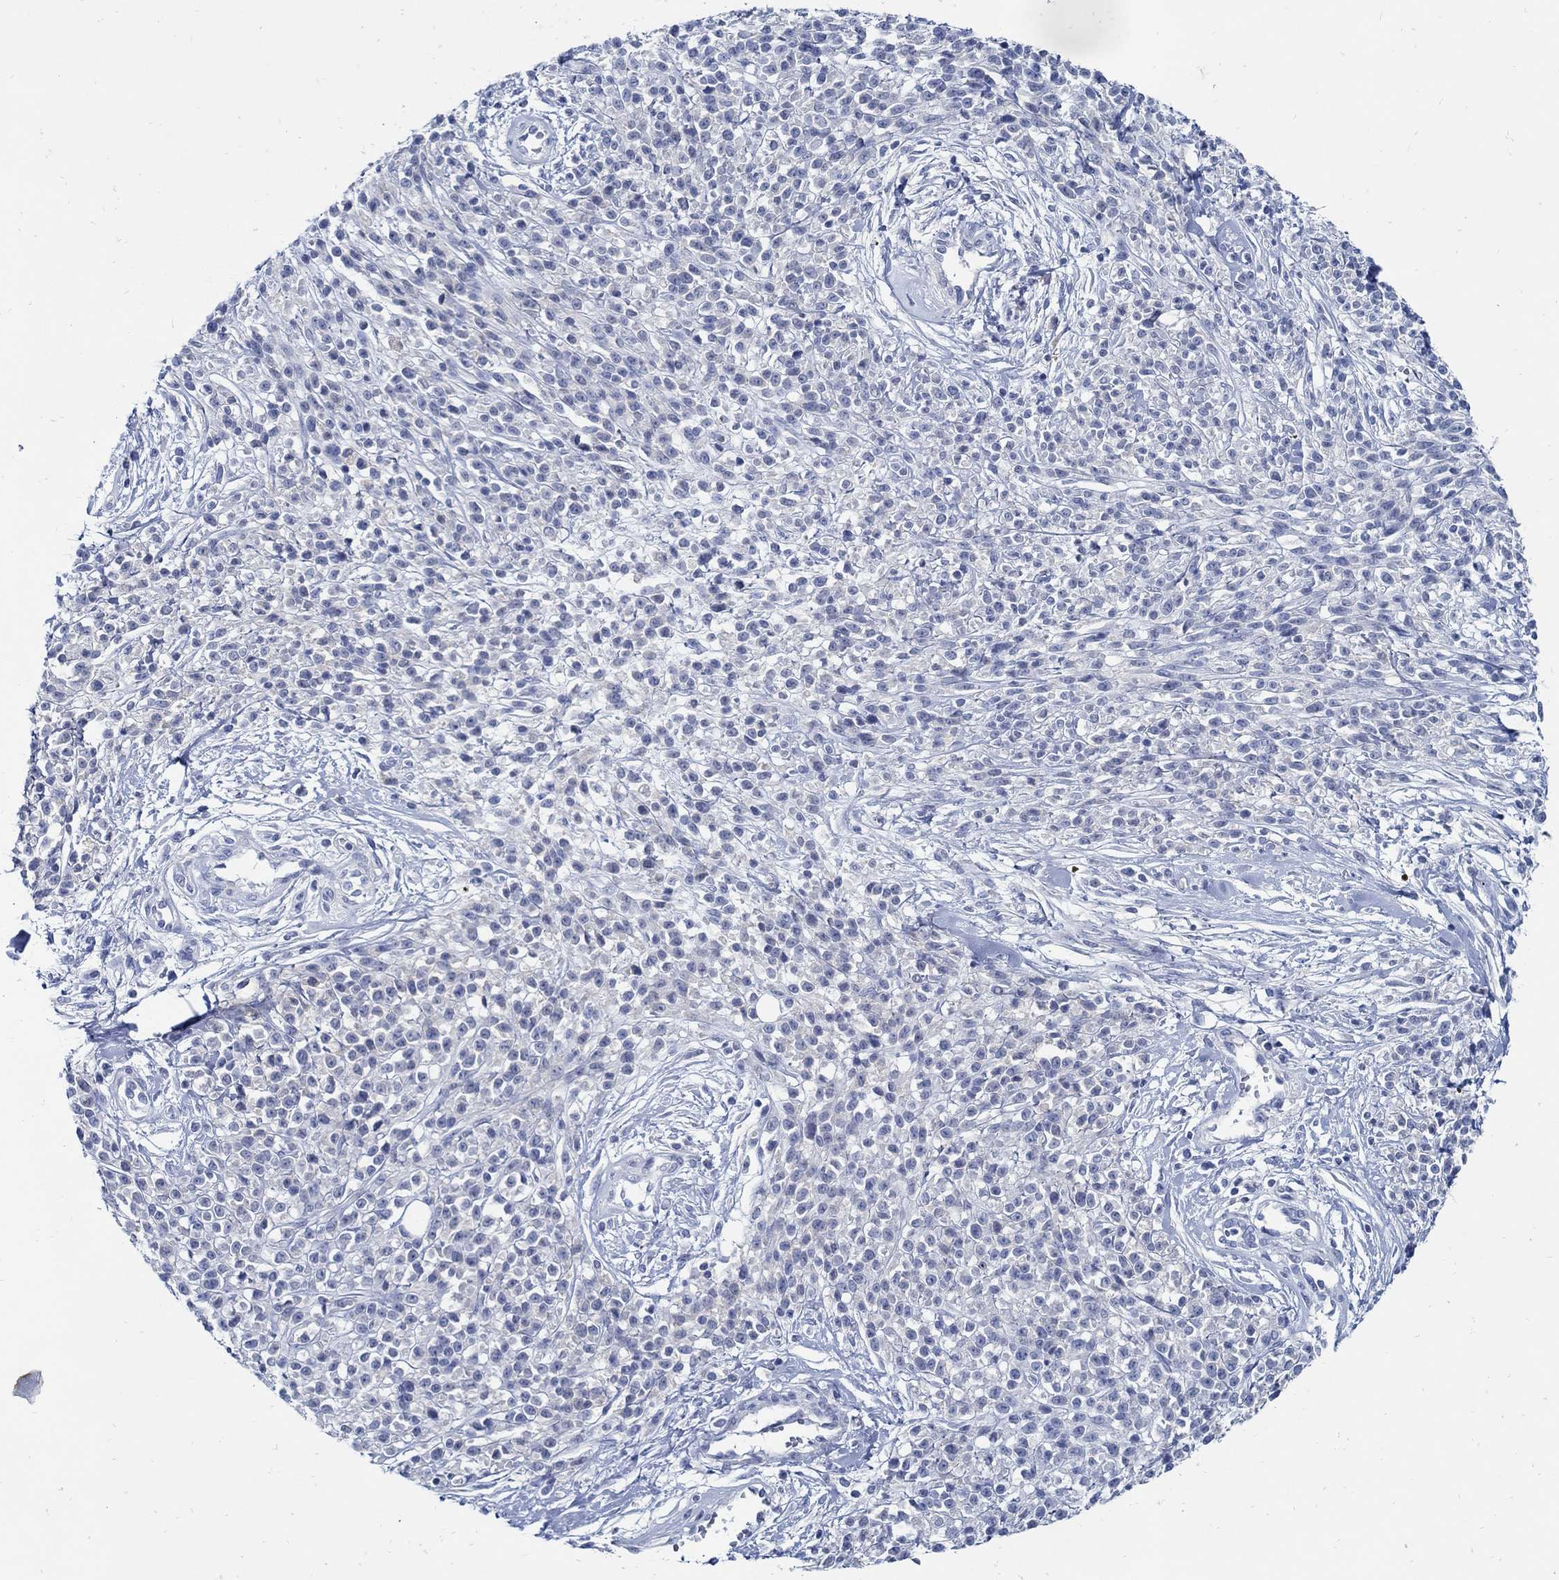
{"staining": {"intensity": "negative", "quantity": "none", "location": "none"}, "tissue": "melanoma", "cell_type": "Tumor cells", "image_type": "cancer", "snomed": [{"axis": "morphology", "description": "Malignant melanoma, NOS"}, {"axis": "topography", "description": "Skin"}, {"axis": "topography", "description": "Skin of trunk"}], "caption": "Tumor cells show no significant expression in melanoma.", "gene": "PAX9", "patient": {"sex": "male", "age": 74}}